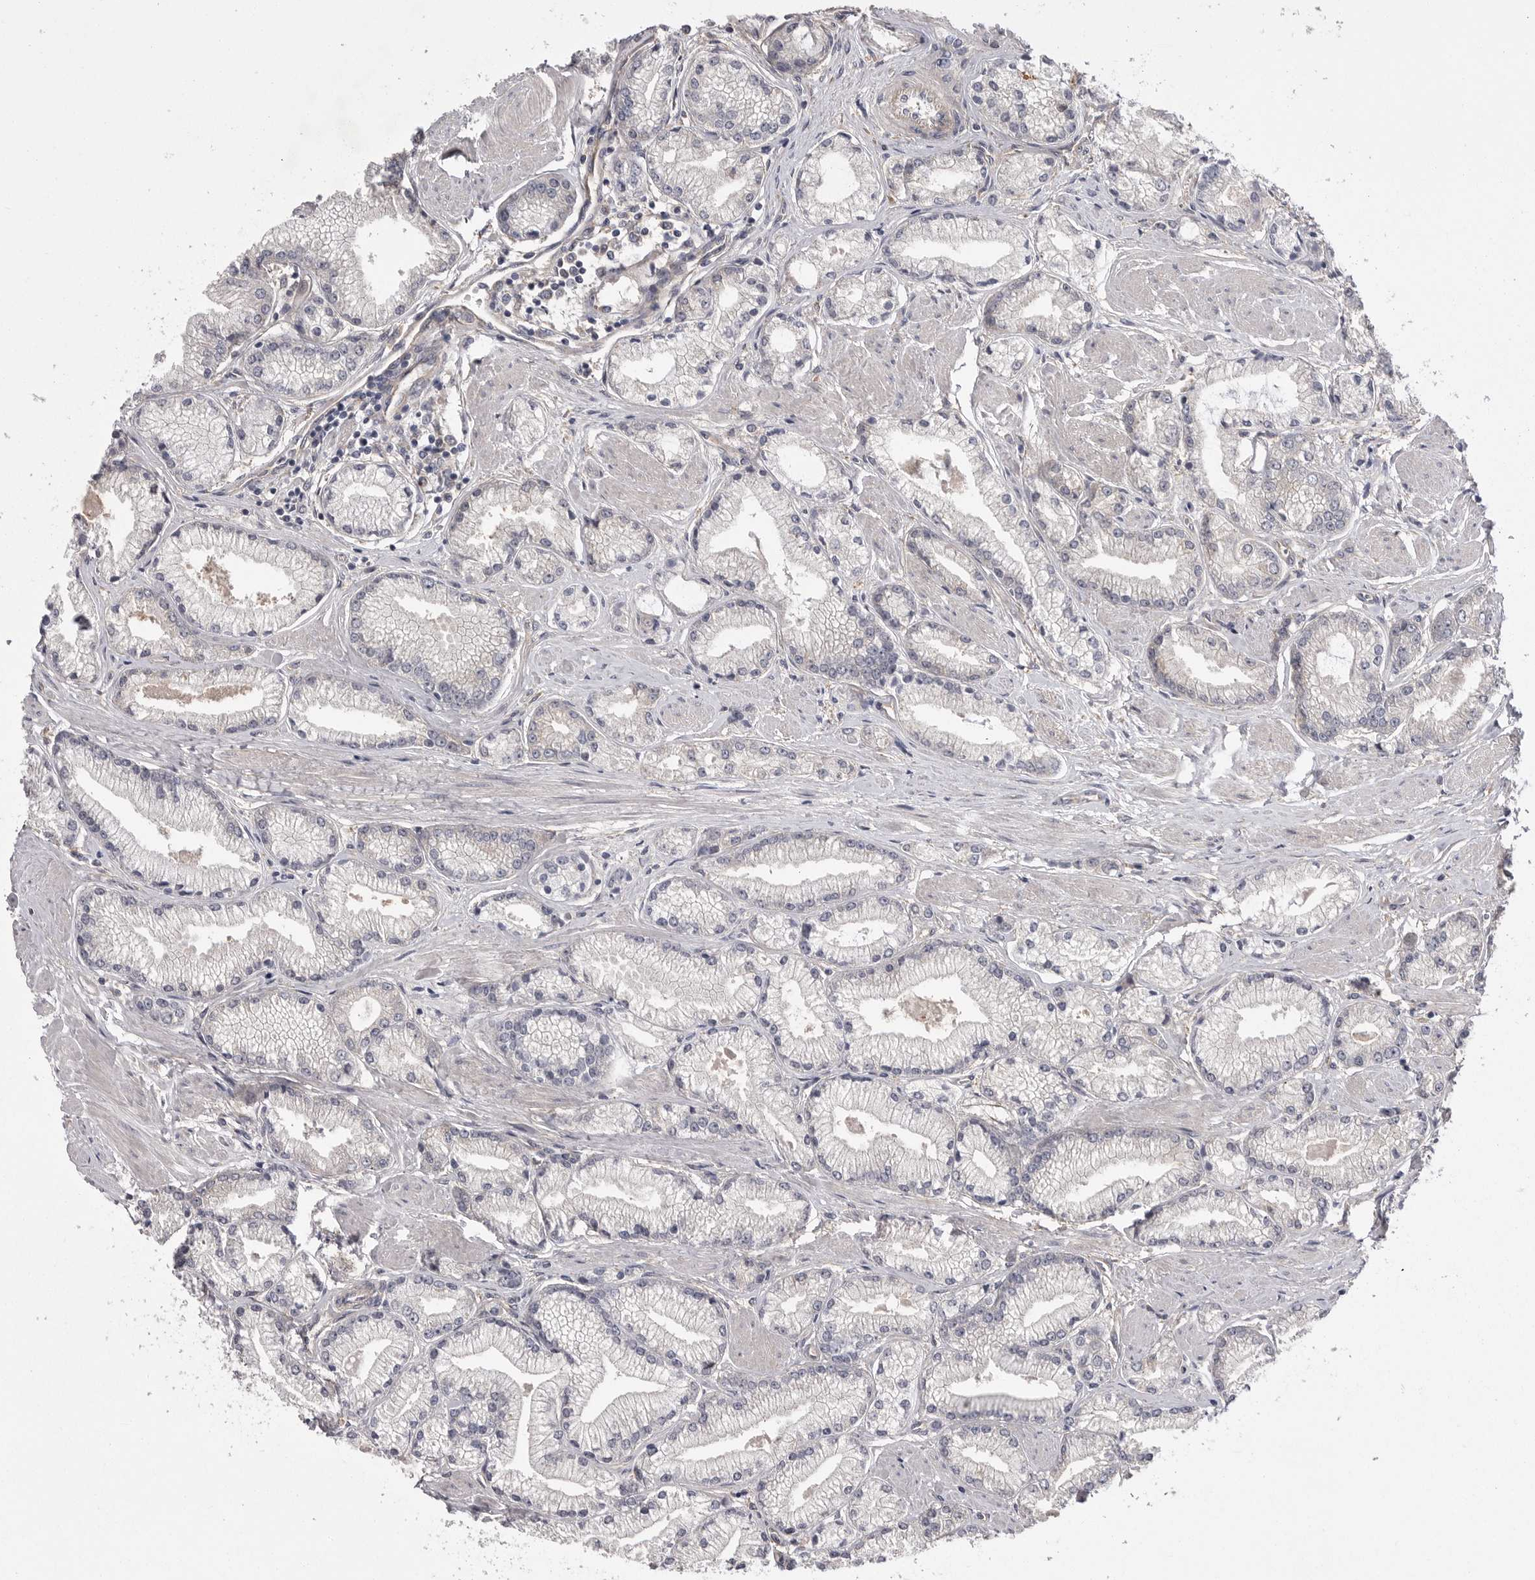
{"staining": {"intensity": "weak", "quantity": "<25%", "location": "cytoplasmic/membranous"}, "tissue": "prostate cancer", "cell_type": "Tumor cells", "image_type": "cancer", "snomed": [{"axis": "morphology", "description": "Adenocarcinoma, High grade"}, {"axis": "topography", "description": "Prostate"}], "caption": "This is a photomicrograph of immunohistochemistry (IHC) staining of prostate cancer (adenocarcinoma (high-grade)), which shows no staining in tumor cells.", "gene": "OSBPL9", "patient": {"sex": "male", "age": 50}}